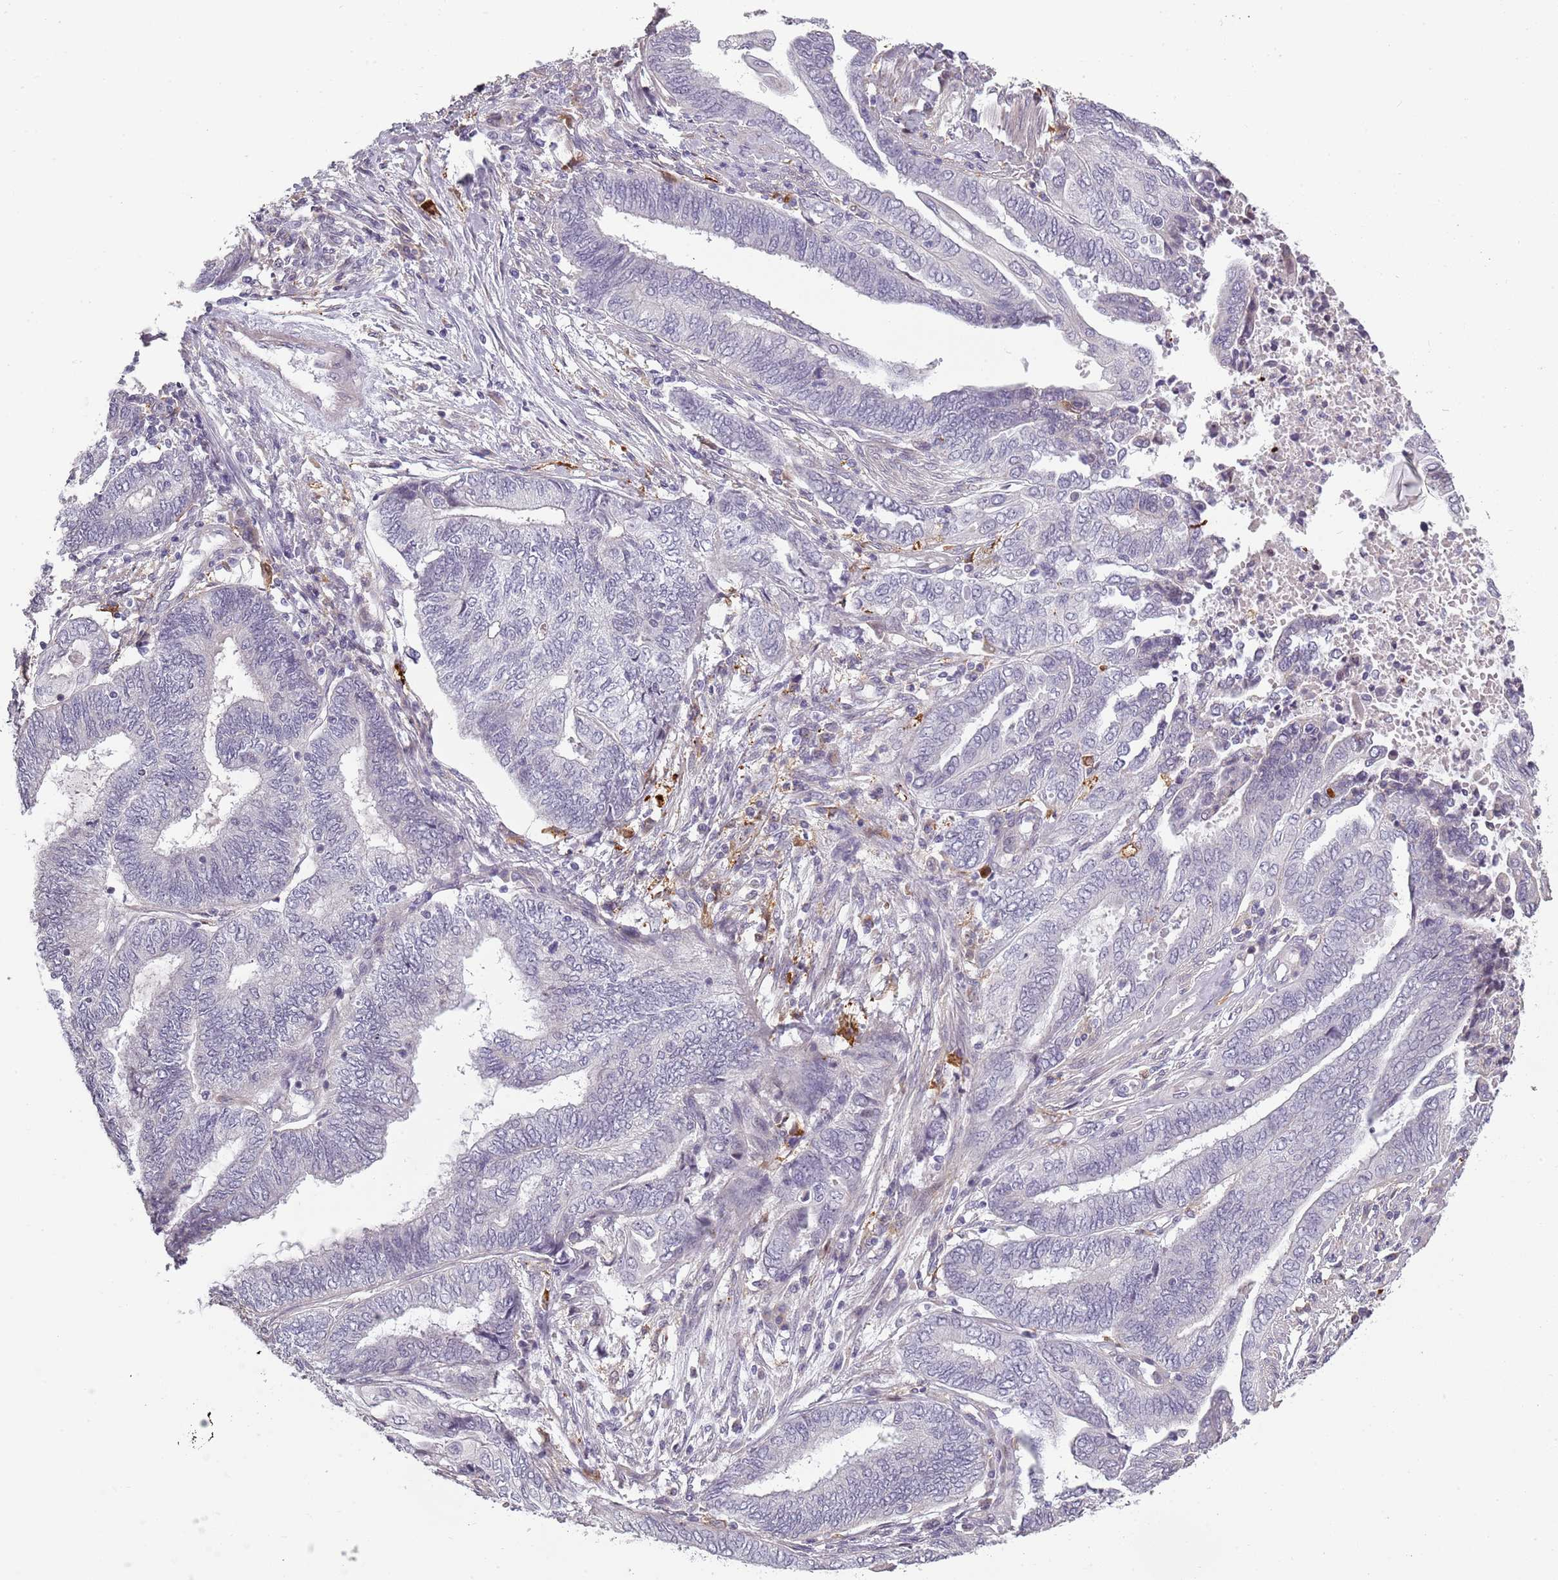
{"staining": {"intensity": "negative", "quantity": "none", "location": "none"}, "tissue": "endometrial cancer", "cell_type": "Tumor cells", "image_type": "cancer", "snomed": [{"axis": "morphology", "description": "Adenocarcinoma, NOS"}, {"axis": "topography", "description": "Uterus"}, {"axis": "topography", "description": "Endometrium"}], "caption": "Micrograph shows no significant protein staining in tumor cells of endometrial cancer. (DAB (3,3'-diaminobenzidine) immunohistochemistry (IHC) visualized using brightfield microscopy, high magnification).", "gene": "CC2D2B", "patient": {"sex": "female", "age": 70}}